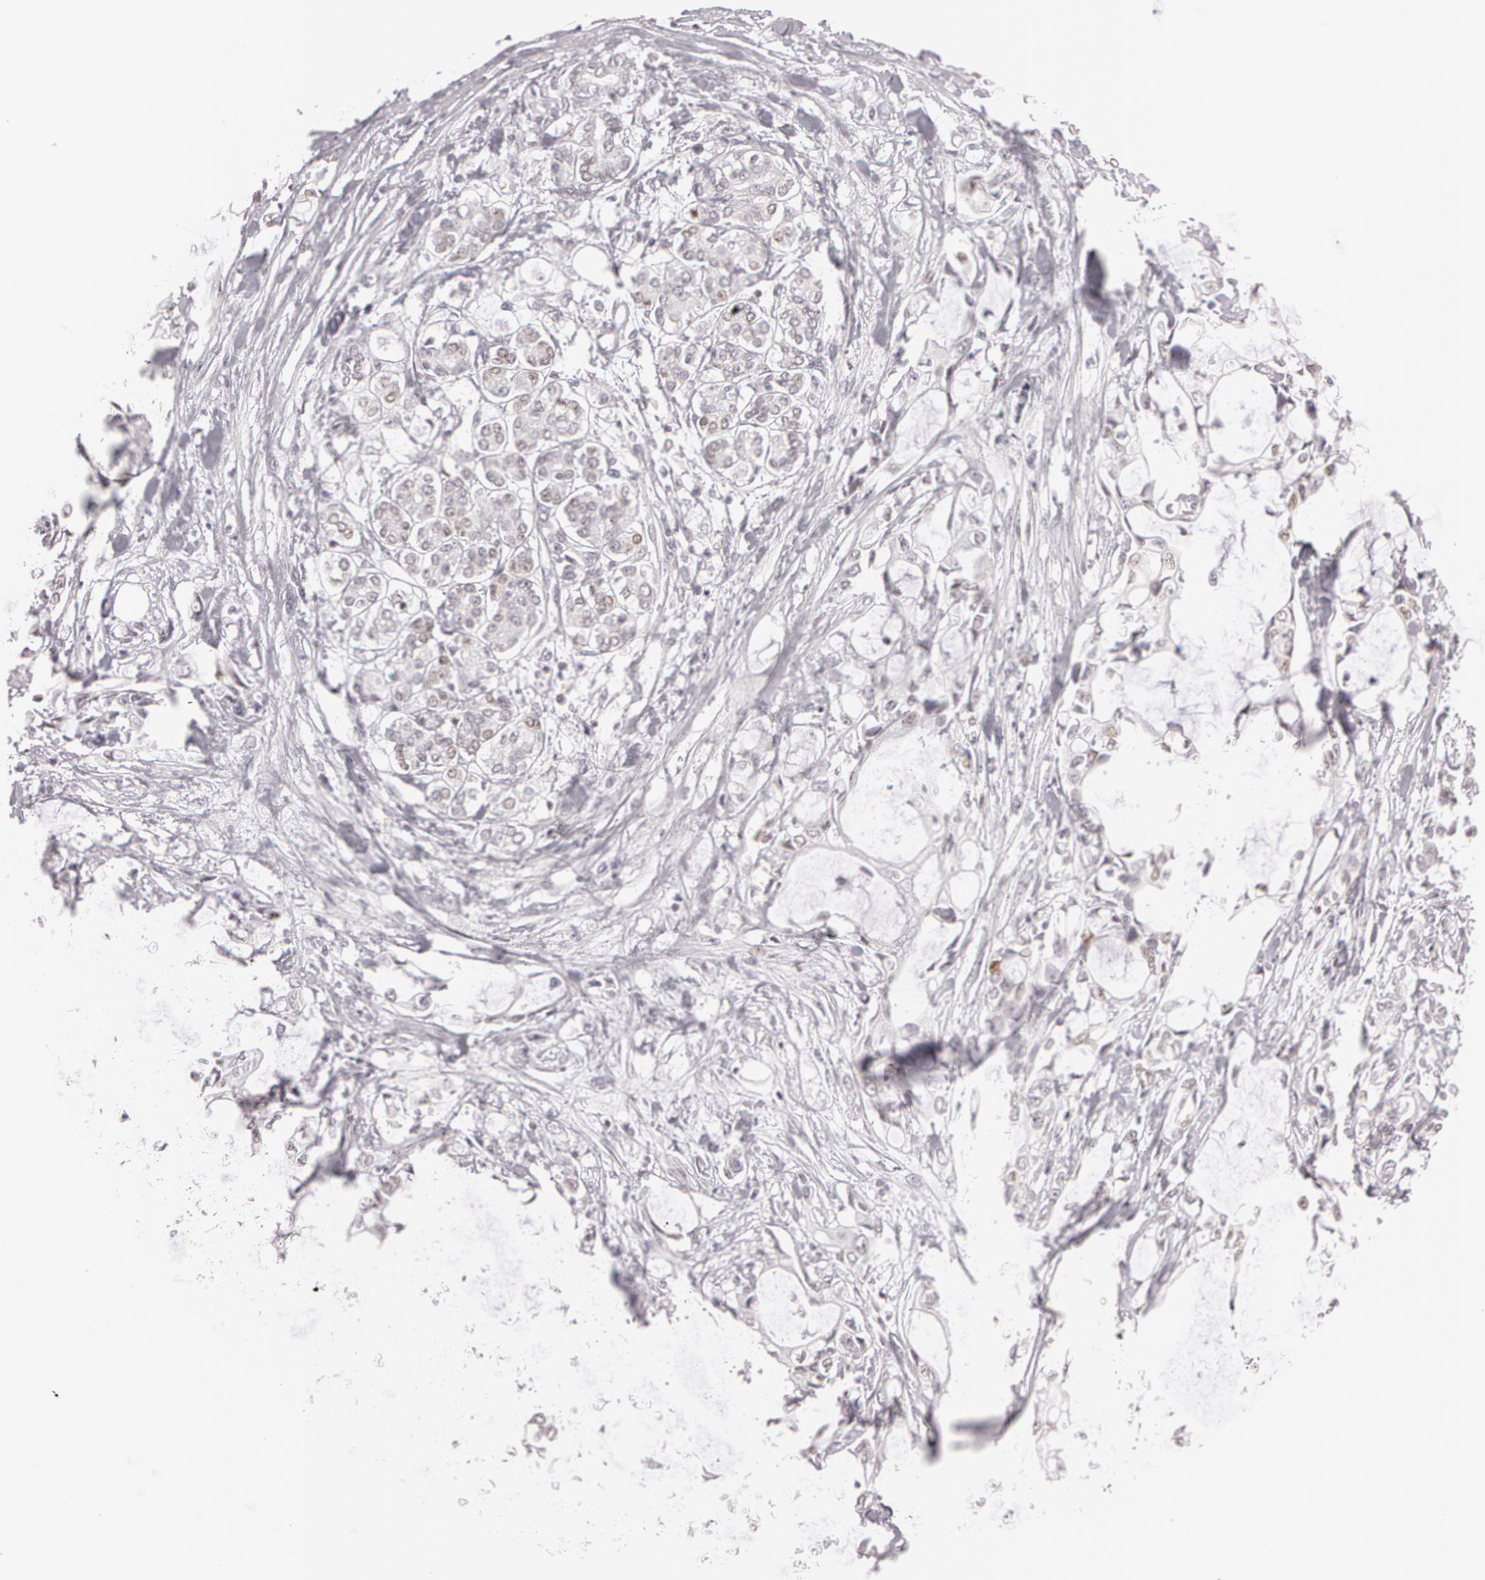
{"staining": {"intensity": "negative", "quantity": "none", "location": "none"}, "tissue": "pancreatic cancer", "cell_type": "Tumor cells", "image_type": "cancer", "snomed": [{"axis": "morphology", "description": "Adenocarcinoma, NOS"}, {"axis": "topography", "description": "Pancreas"}], "caption": "Immunohistochemistry of pancreatic adenocarcinoma shows no expression in tumor cells.", "gene": "FBL", "patient": {"sex": "female", "age": 70}}